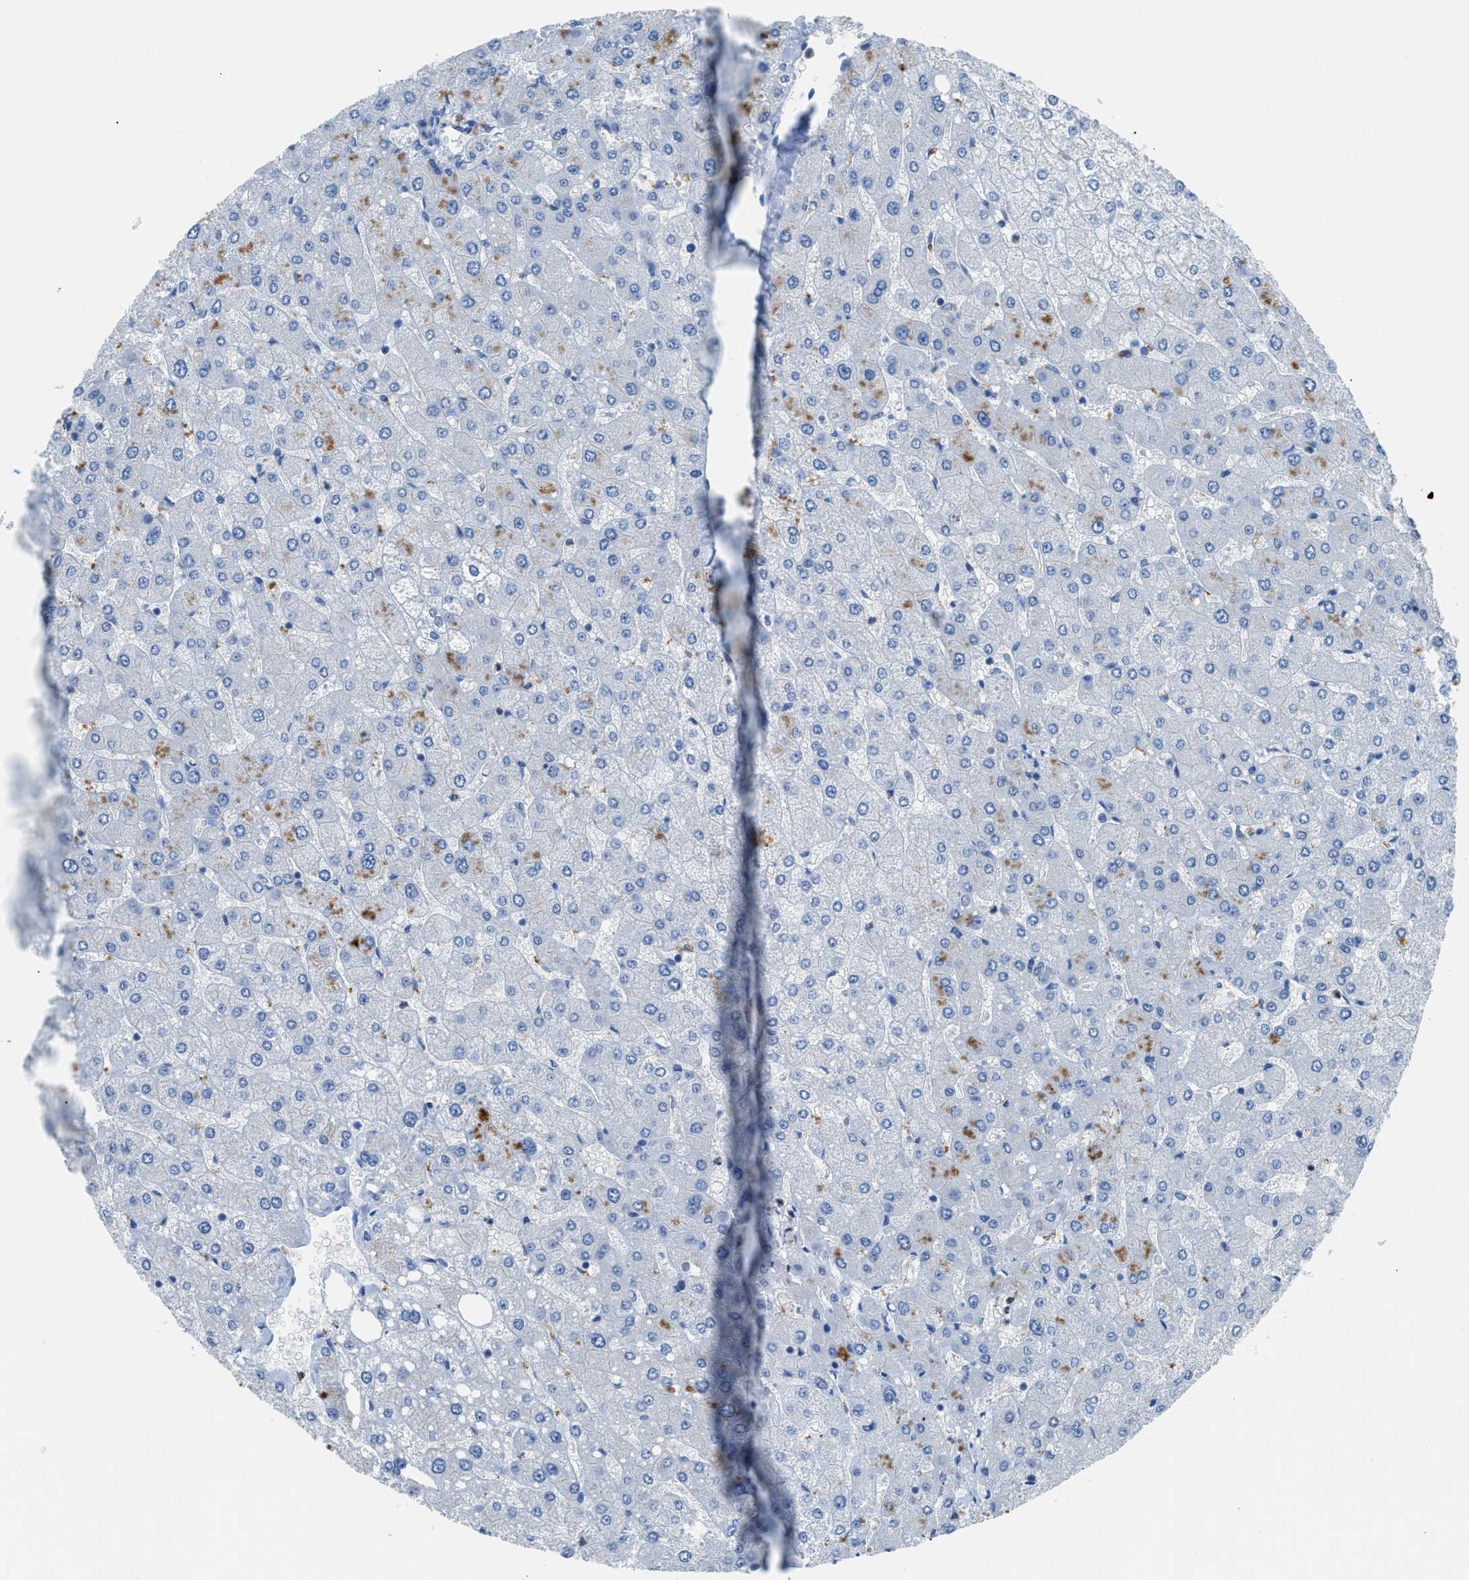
{"staining": {"intensity": "negative", "quantity": "none", "location": "none"}, "tissue": "liver", "cell_type": "Cholangiocytes", "image_type": "normal", "snomed": [{"axis": "morphology", "description": "Normal tissue, NOS"}, {"axis": "topography", "description": "Liver"}], "caption": "Photomicrograph shows no protein positivity in cholangiocytes of normal liver.", "gene": "ITPR1", "patient": {"sex": "male", "age": 55}}